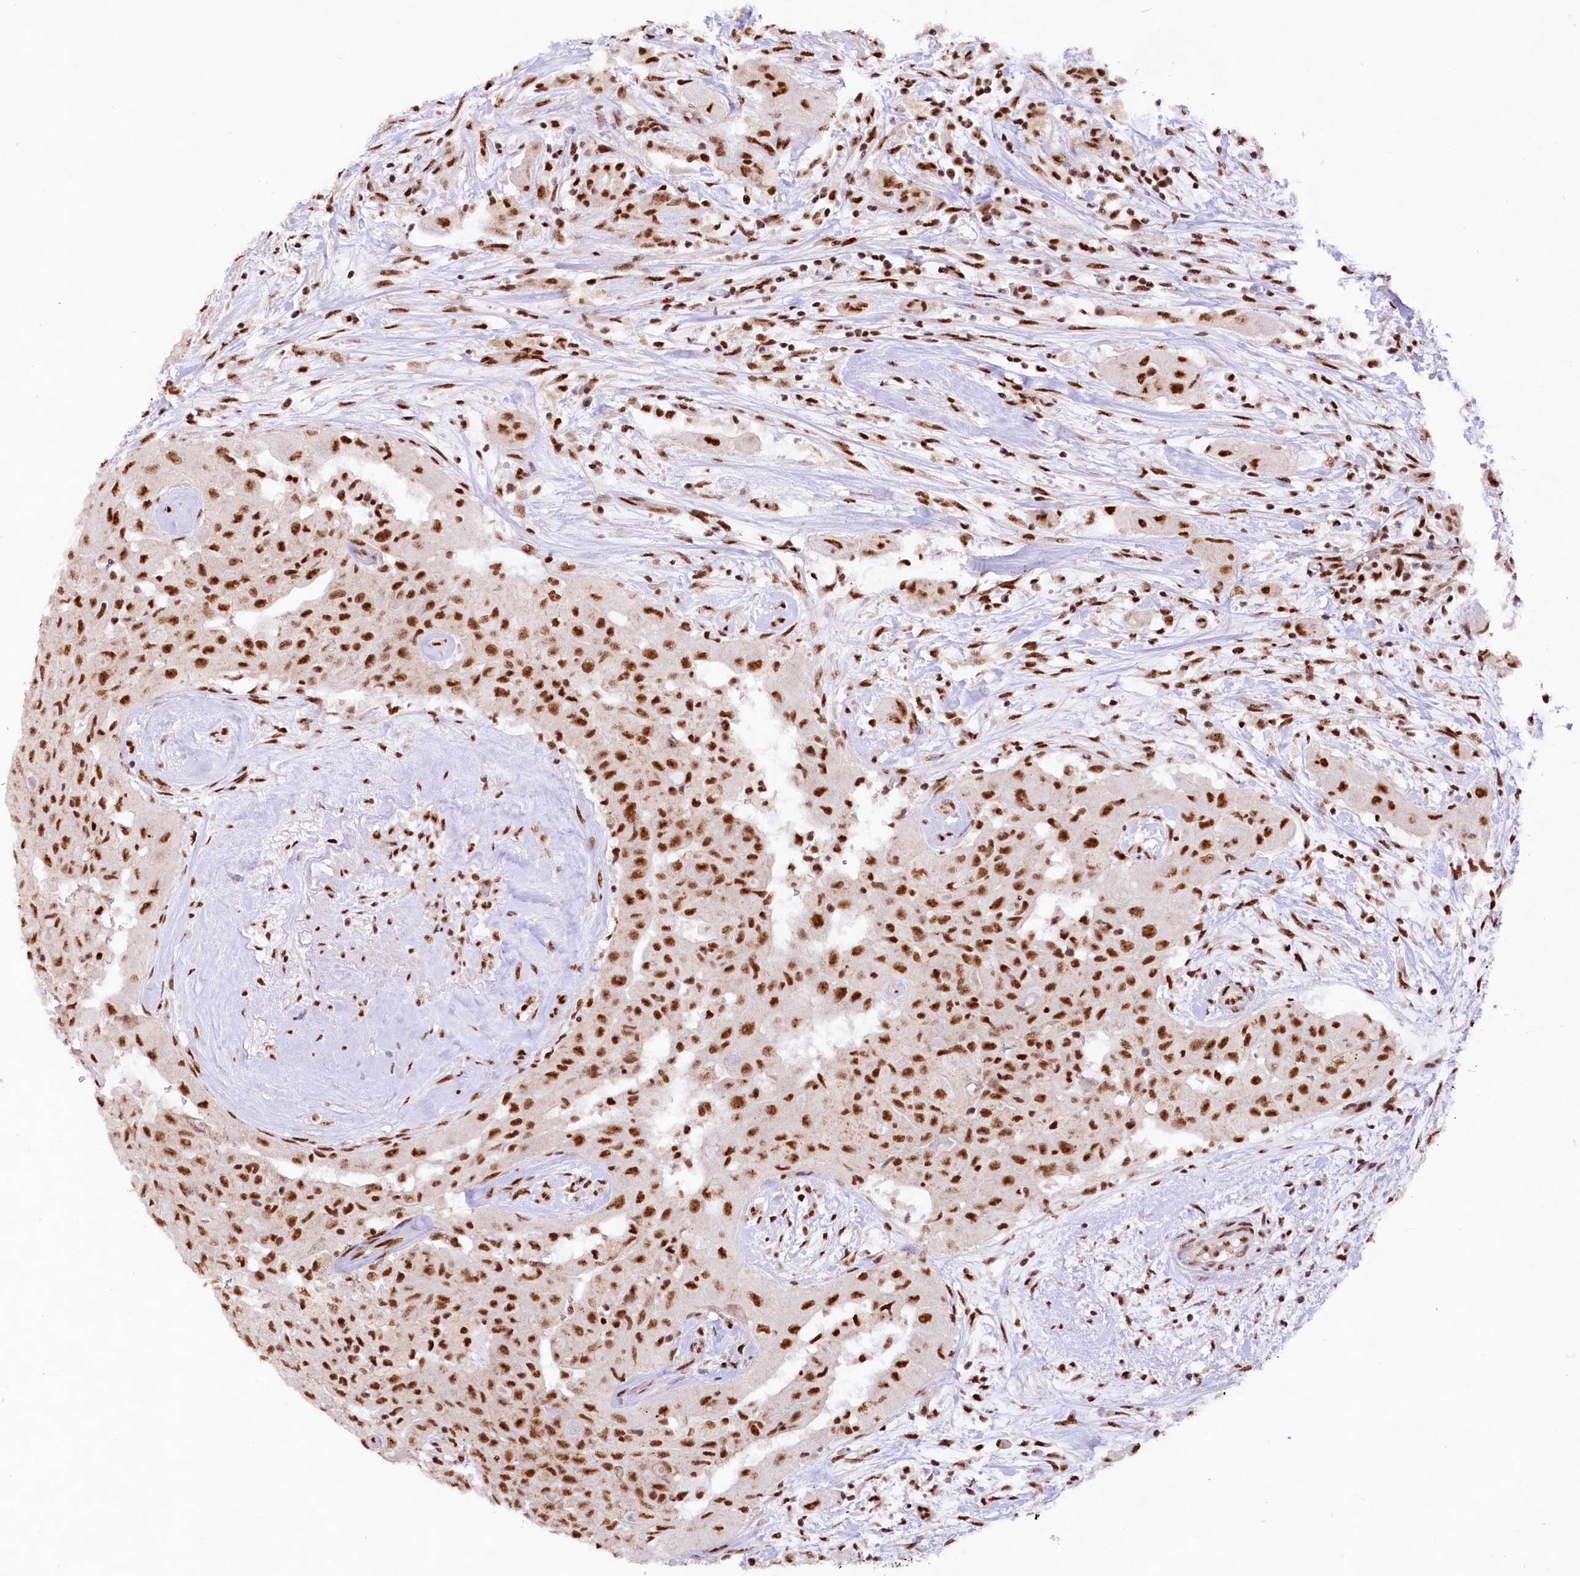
{"staining": {"intensity": "strong", "quantity": ">75%", "location": "nuclear"}, "tissue": "thyroid cancer", "cell_type": "Tumor cells", "image_type": "cancer", "snomed": [{"axis": "morphology", "description": "Papillary adenocarcinoma, NOS"}, {"axis": "topography", "description": "Thyroid gland"}], "caption": "Immunohistochemistry (IHC) micrograph of human papillary adenocarcinoma (thyroid) stained for a protein (brown), which displays high levels of strong nuclear expression in approximately >75% of tumor cells.", "gene": "HIRA", "patient": {"sex": "female", "age": 59}}